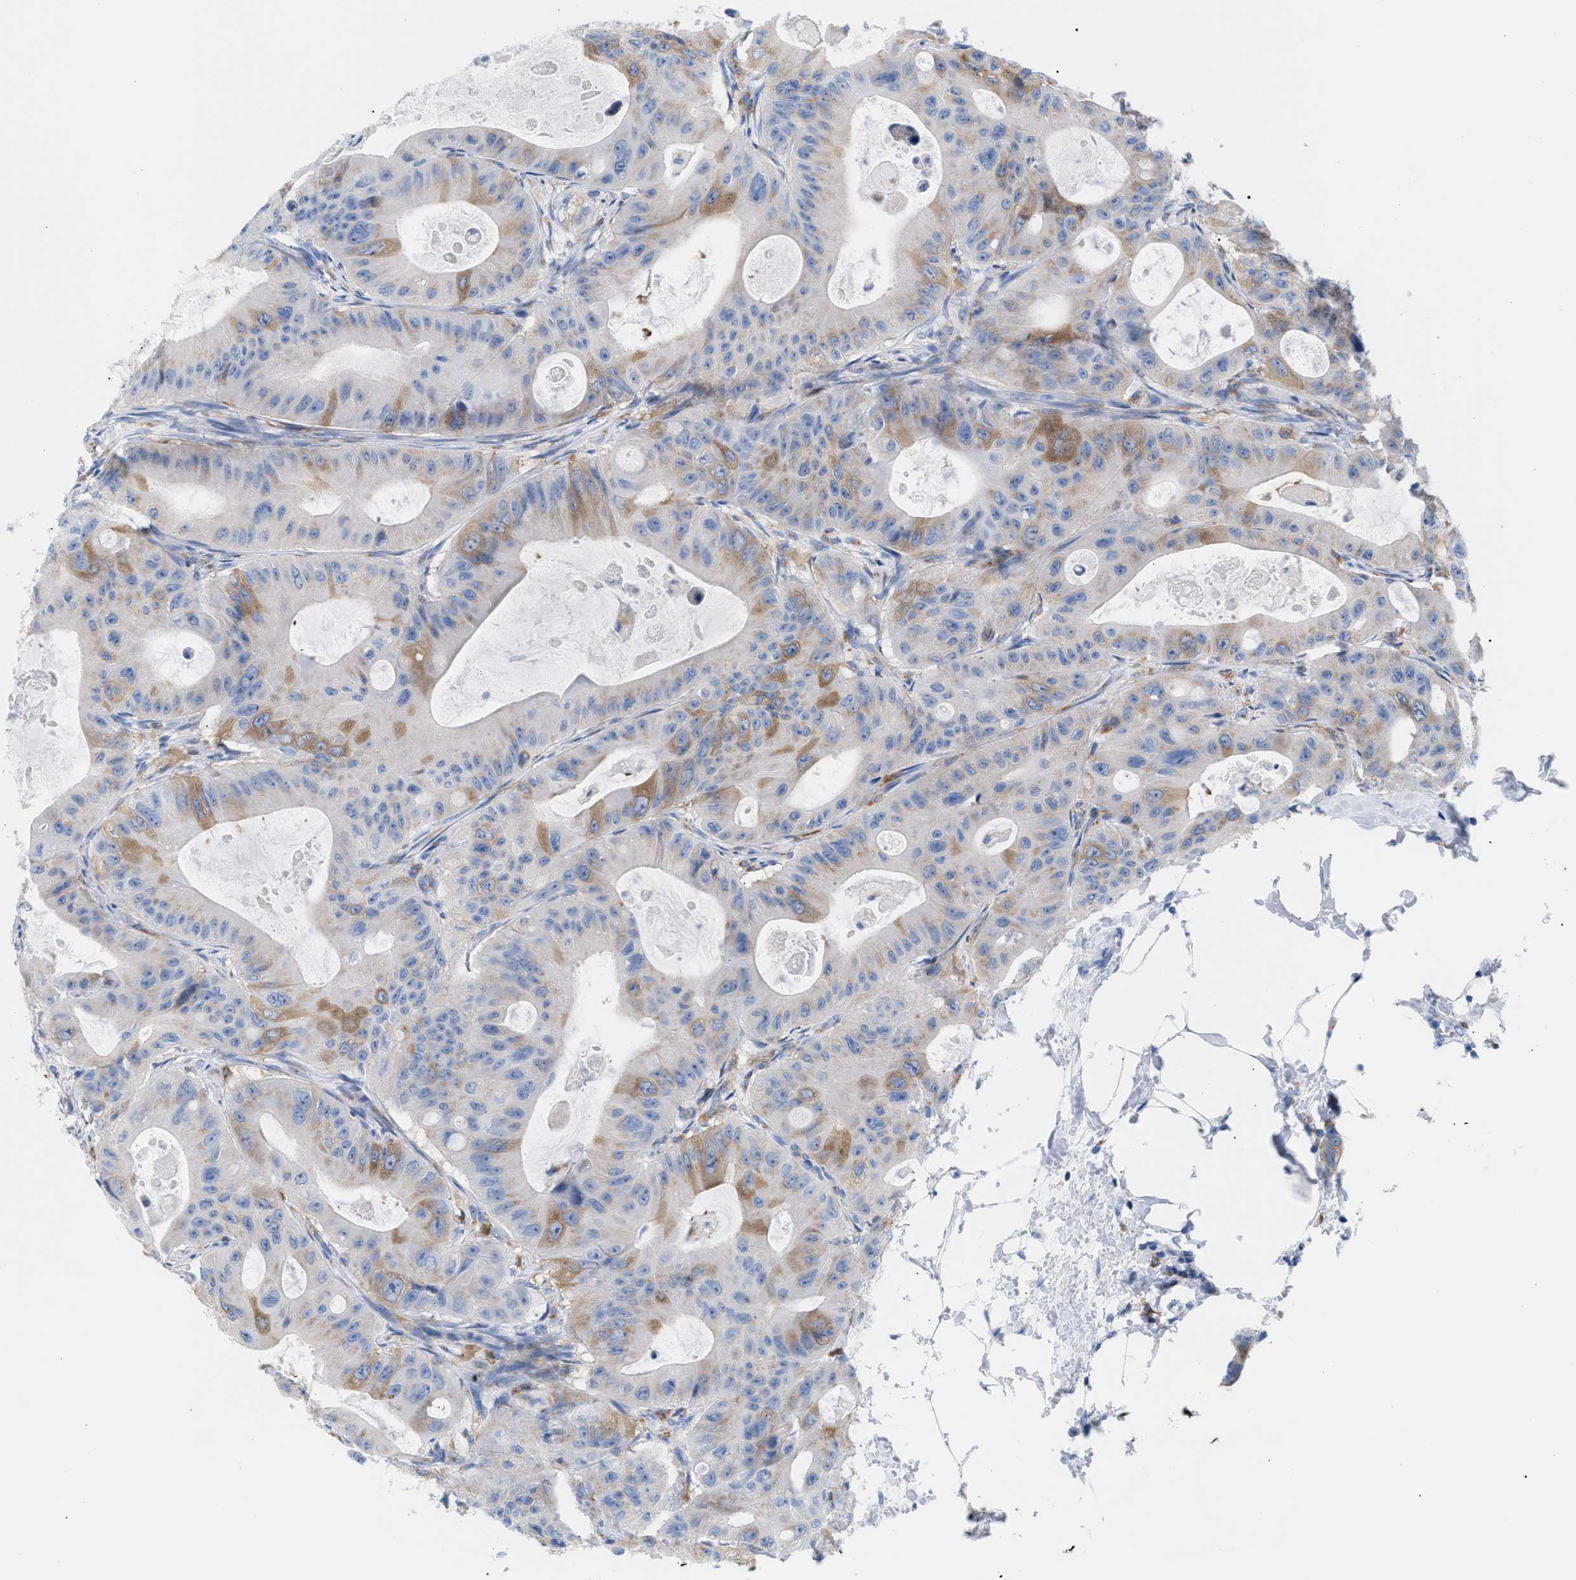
{"staining": {"intensity": "moderate", "quantity": "<25%", "location": "cytoplasmic/membranous"}, "tissue": "colorectal cancer", "cell_type": "Tumor cells", "image_type": "cancer", "snomed": [{"axis": "morphology", "description": "Adenocarcinoma, NOS"}, {"axis": "topography", "description": "Colon"}], "caption": "DAB (3,3'-diaminobenzidine) immunohistochemical staining of human colorectal adenocarcinoma displays moderate cytoplasmic/membranous protein staining in approximately <25% of tumor cells.", "gene": "TACC3", "patient": {"sex": "female", "age": 46}}